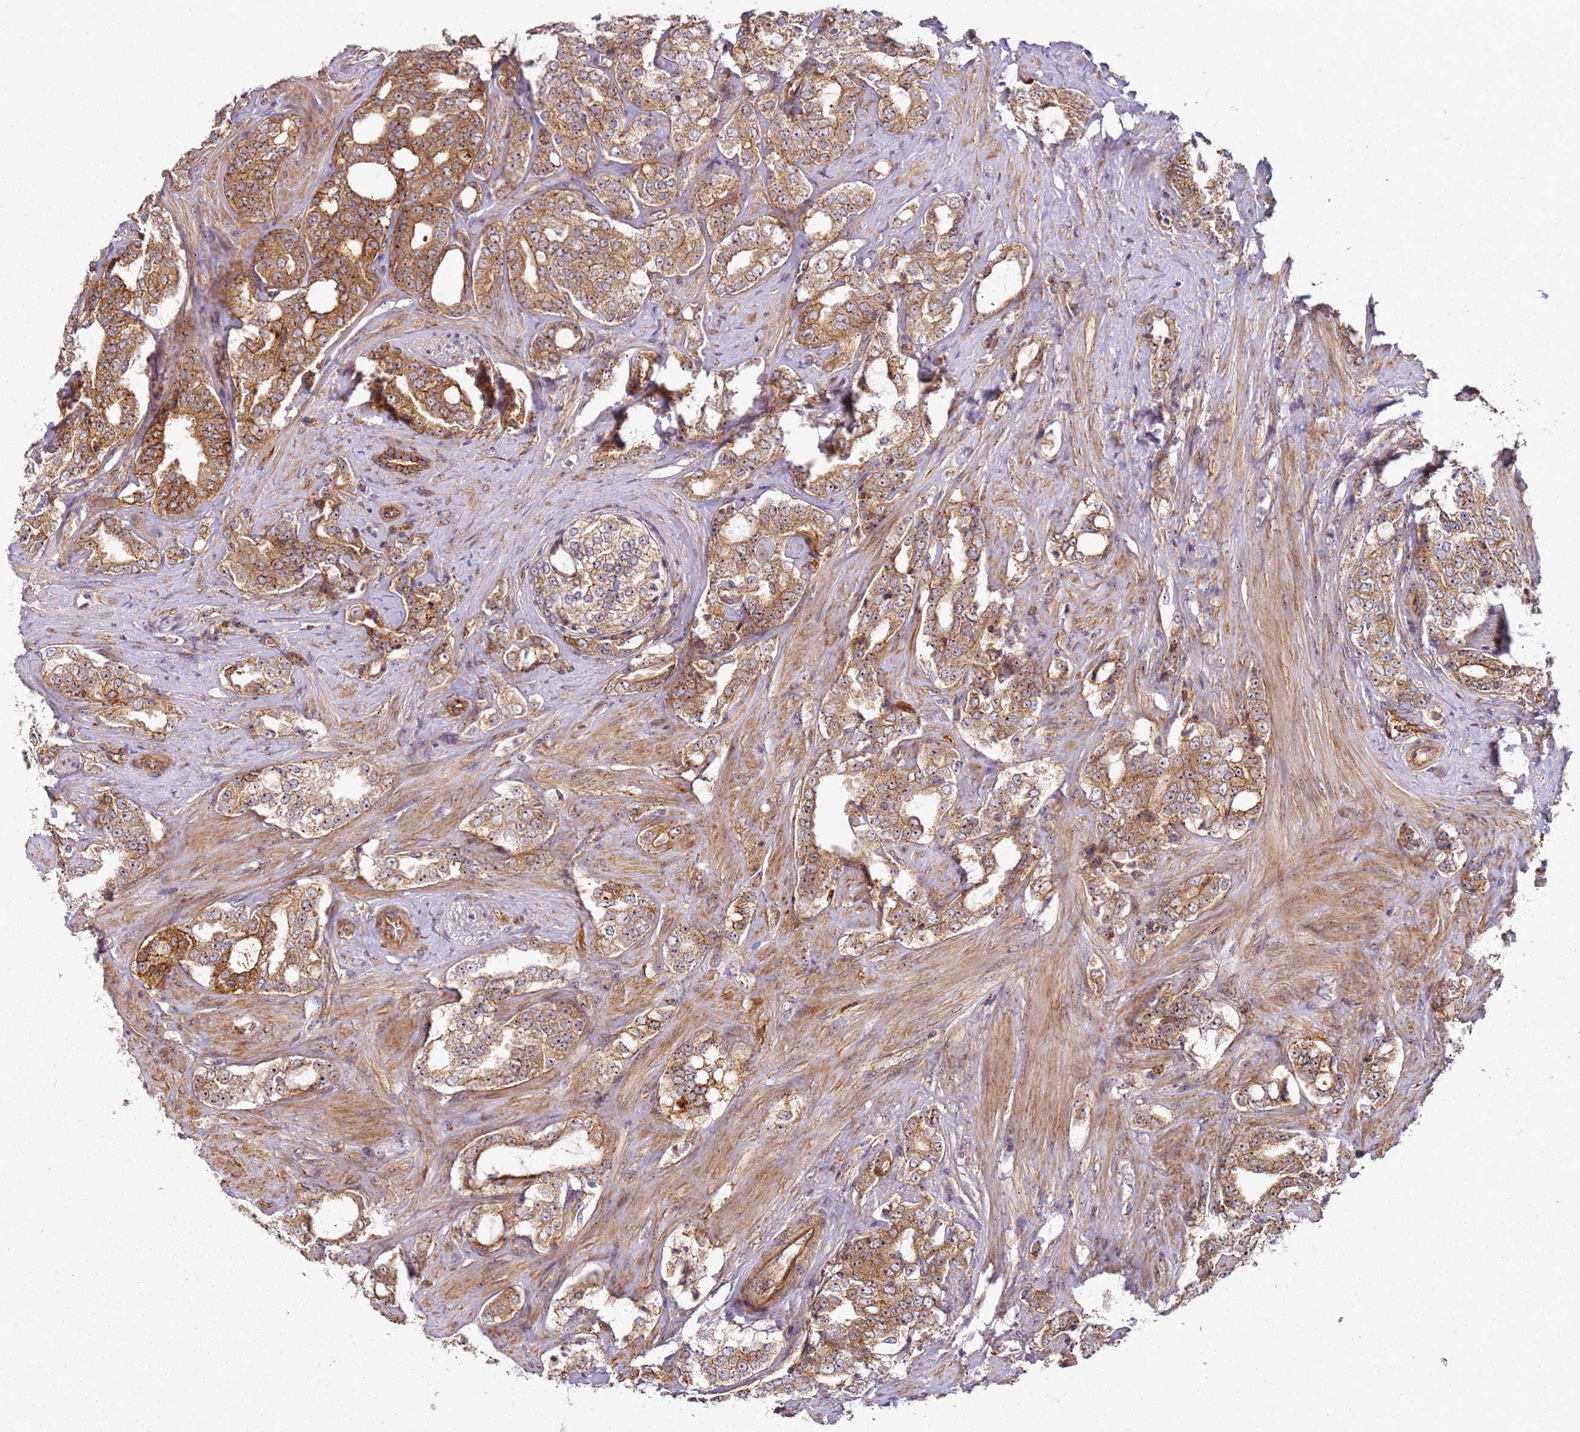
{"staining": {"intensity": "moderate", "quantity": ">75%", "location": "cytoplasmic/membranous"}, "tissue": "prostate cancer", "cell_type": "Tumor cells", "image_type": "cancer", "snomed": [{"axis": "morphology", "description": "Adenocarcinoma, High grade"}, {"axis": "topography", "description": "Prostate"}], "caption": "Moderate cytoplasmic/membranous positivity for a protein is identified in about >75% of tumor cells of adenocarcinoma (high-grade) (prostate) using immunohistochemistry (IHC).", "gene": "C2CD4B", "patient": {"sex": "male", "age": 64}}